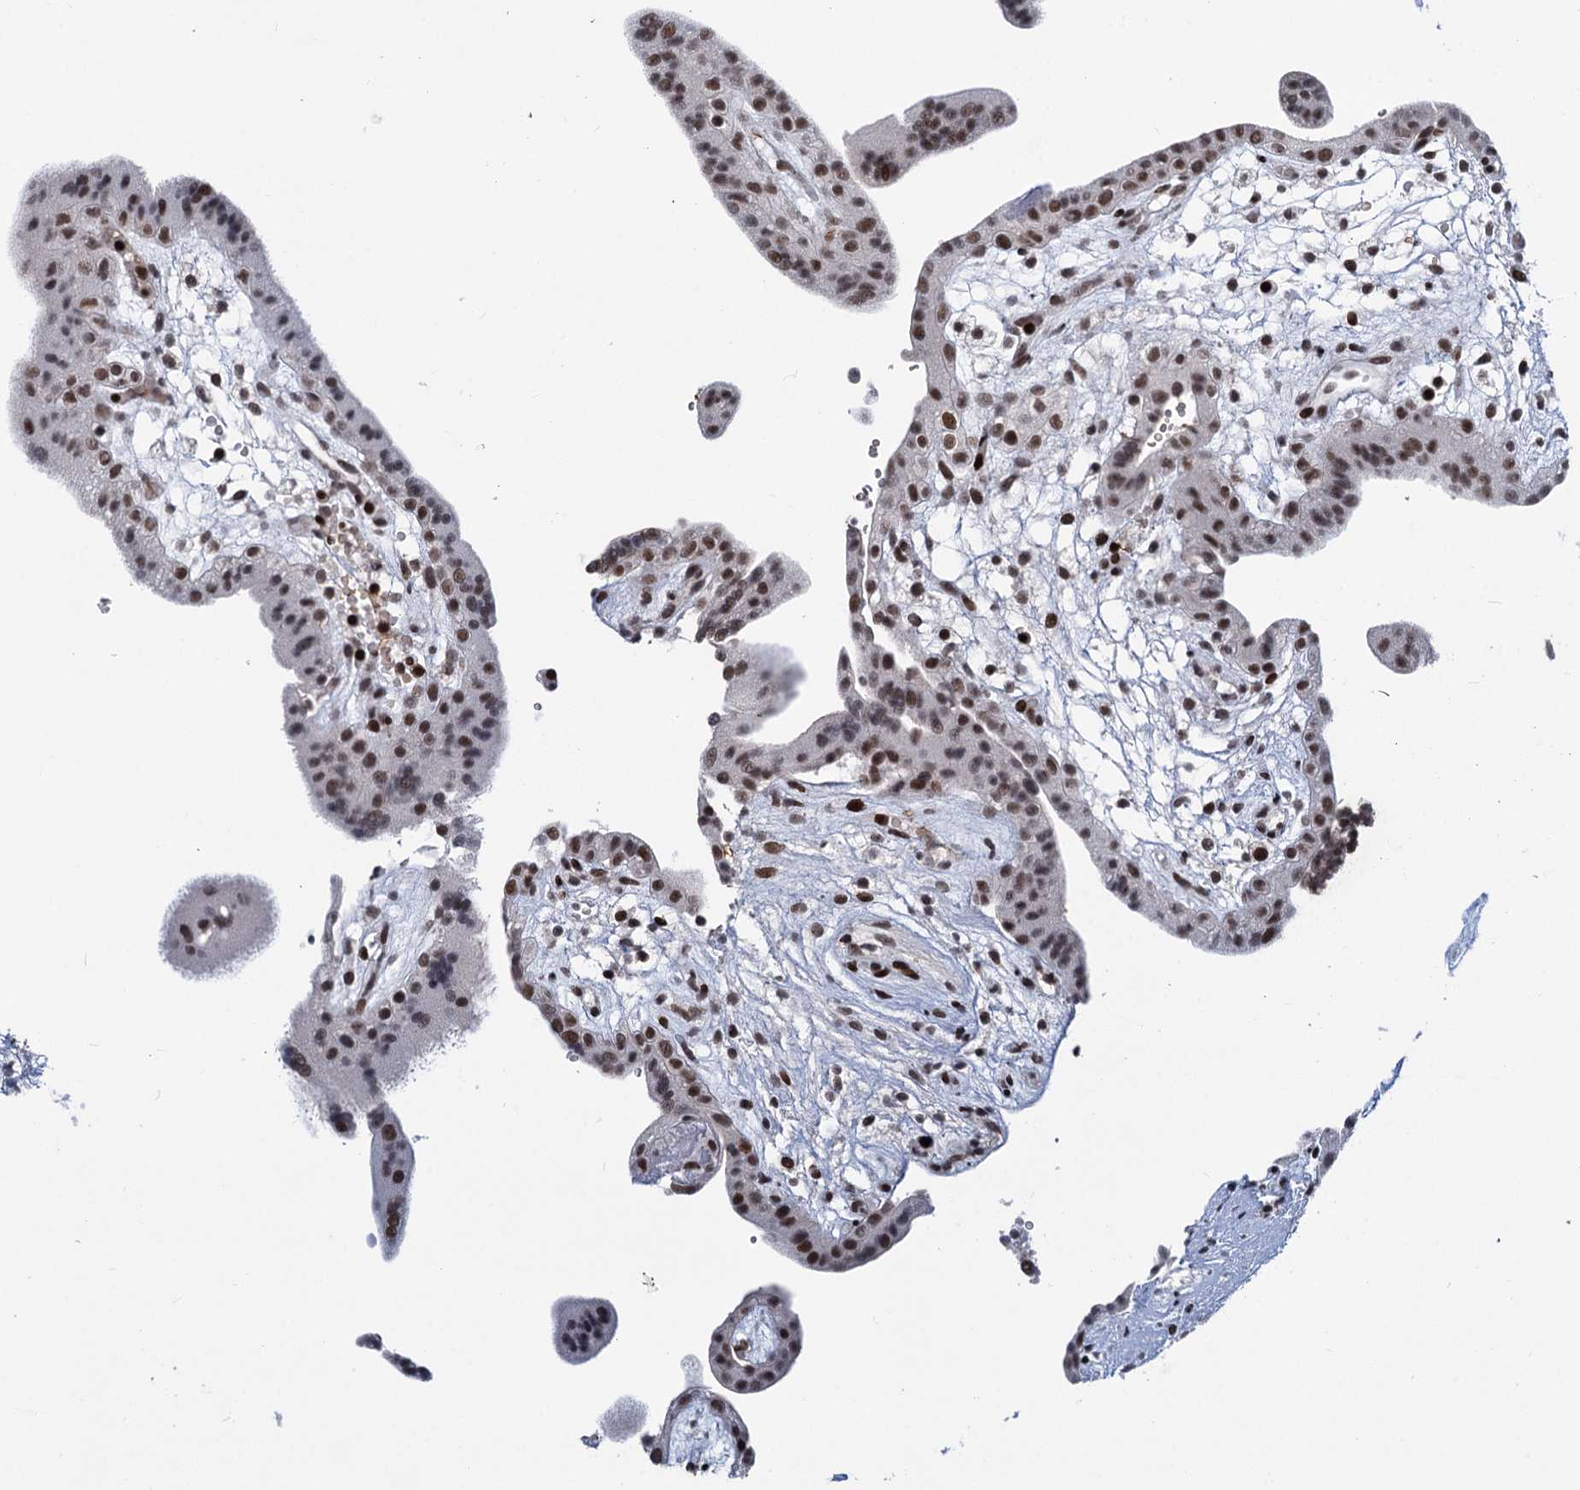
{"staining": {"intensity": "moderate", "quantity": ">75%", "location": "nuclear"}, "tissue": "placenta", "cell_type": "Decidual cells", "image_type": "normal", "snomed": [{"axis": "morphology", "description": "Normal tissue, NOS"}, {"axis": "topography", "description": "Placenta"}], "caption": "Protein analysis of benign placenta demonstrates moderate nuclear staining in approximately >75% of decidual cells. (DAB (3,3'-diaminobenzidine) IHC, brown staining for protein, blue staining for nuclei).", "gene": "ZCCHC10", "patient": {"sex": "female", "age": 18}}